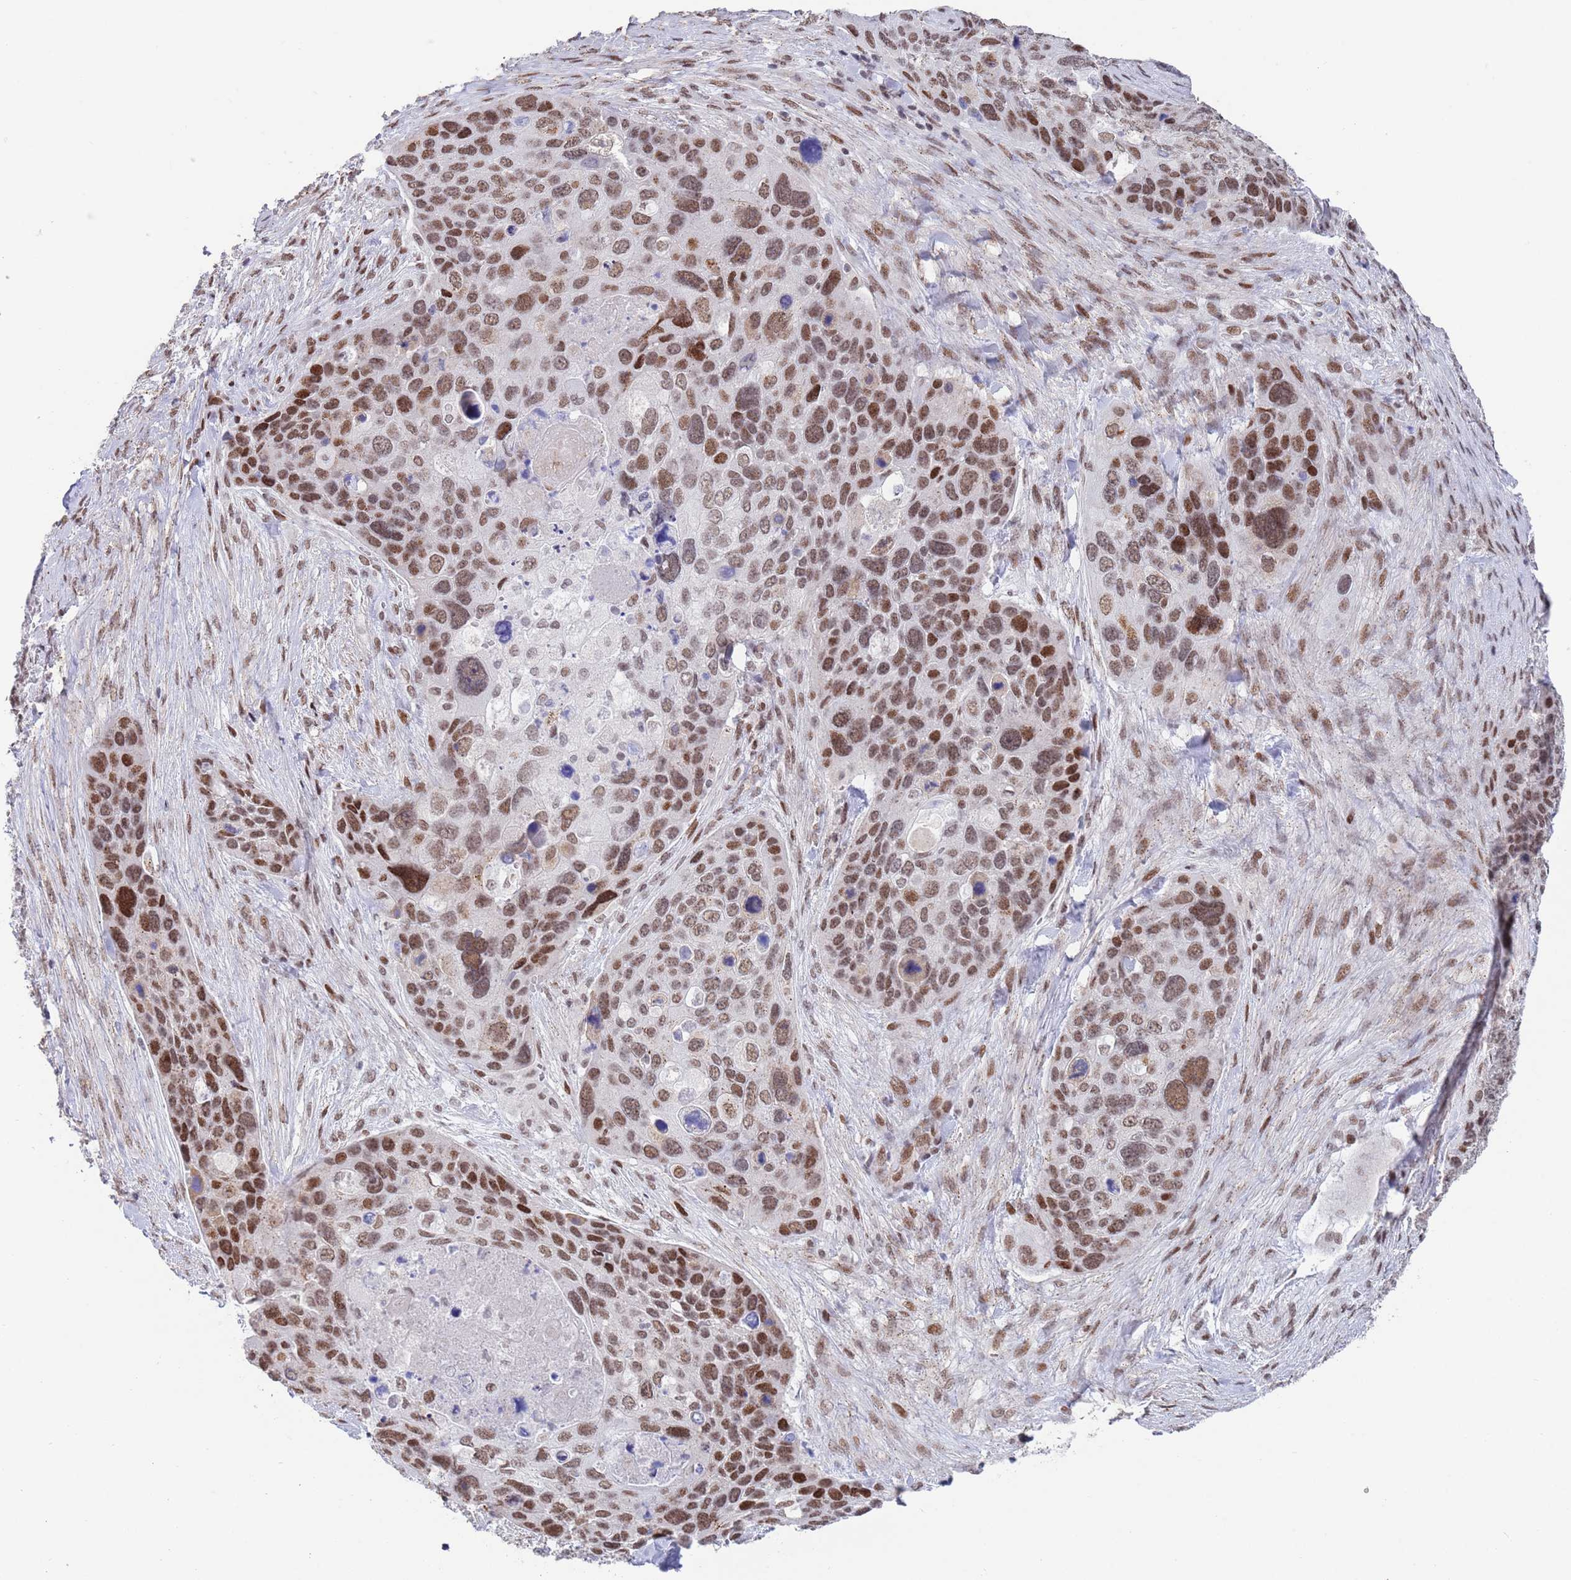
{"staining": {"intensity": "moderate", "quantity": ">75%", "location": "nuclear"}, "tissue": "skin cancer", "cell_type": "Tumor cells", "image_type": "cancer", "snomed": [{"axis": "morphology", "description": "Basal cell carcinoma"}, {"axis": "topography", "description": "Skin"}], "caption": "A brown stain highlights moderate nuclear staining of a protein in human basal cell carcinoma (skin) tumor cells.", "gene": "ZNF382", "patient": {"sex": "female", "age": 74}}